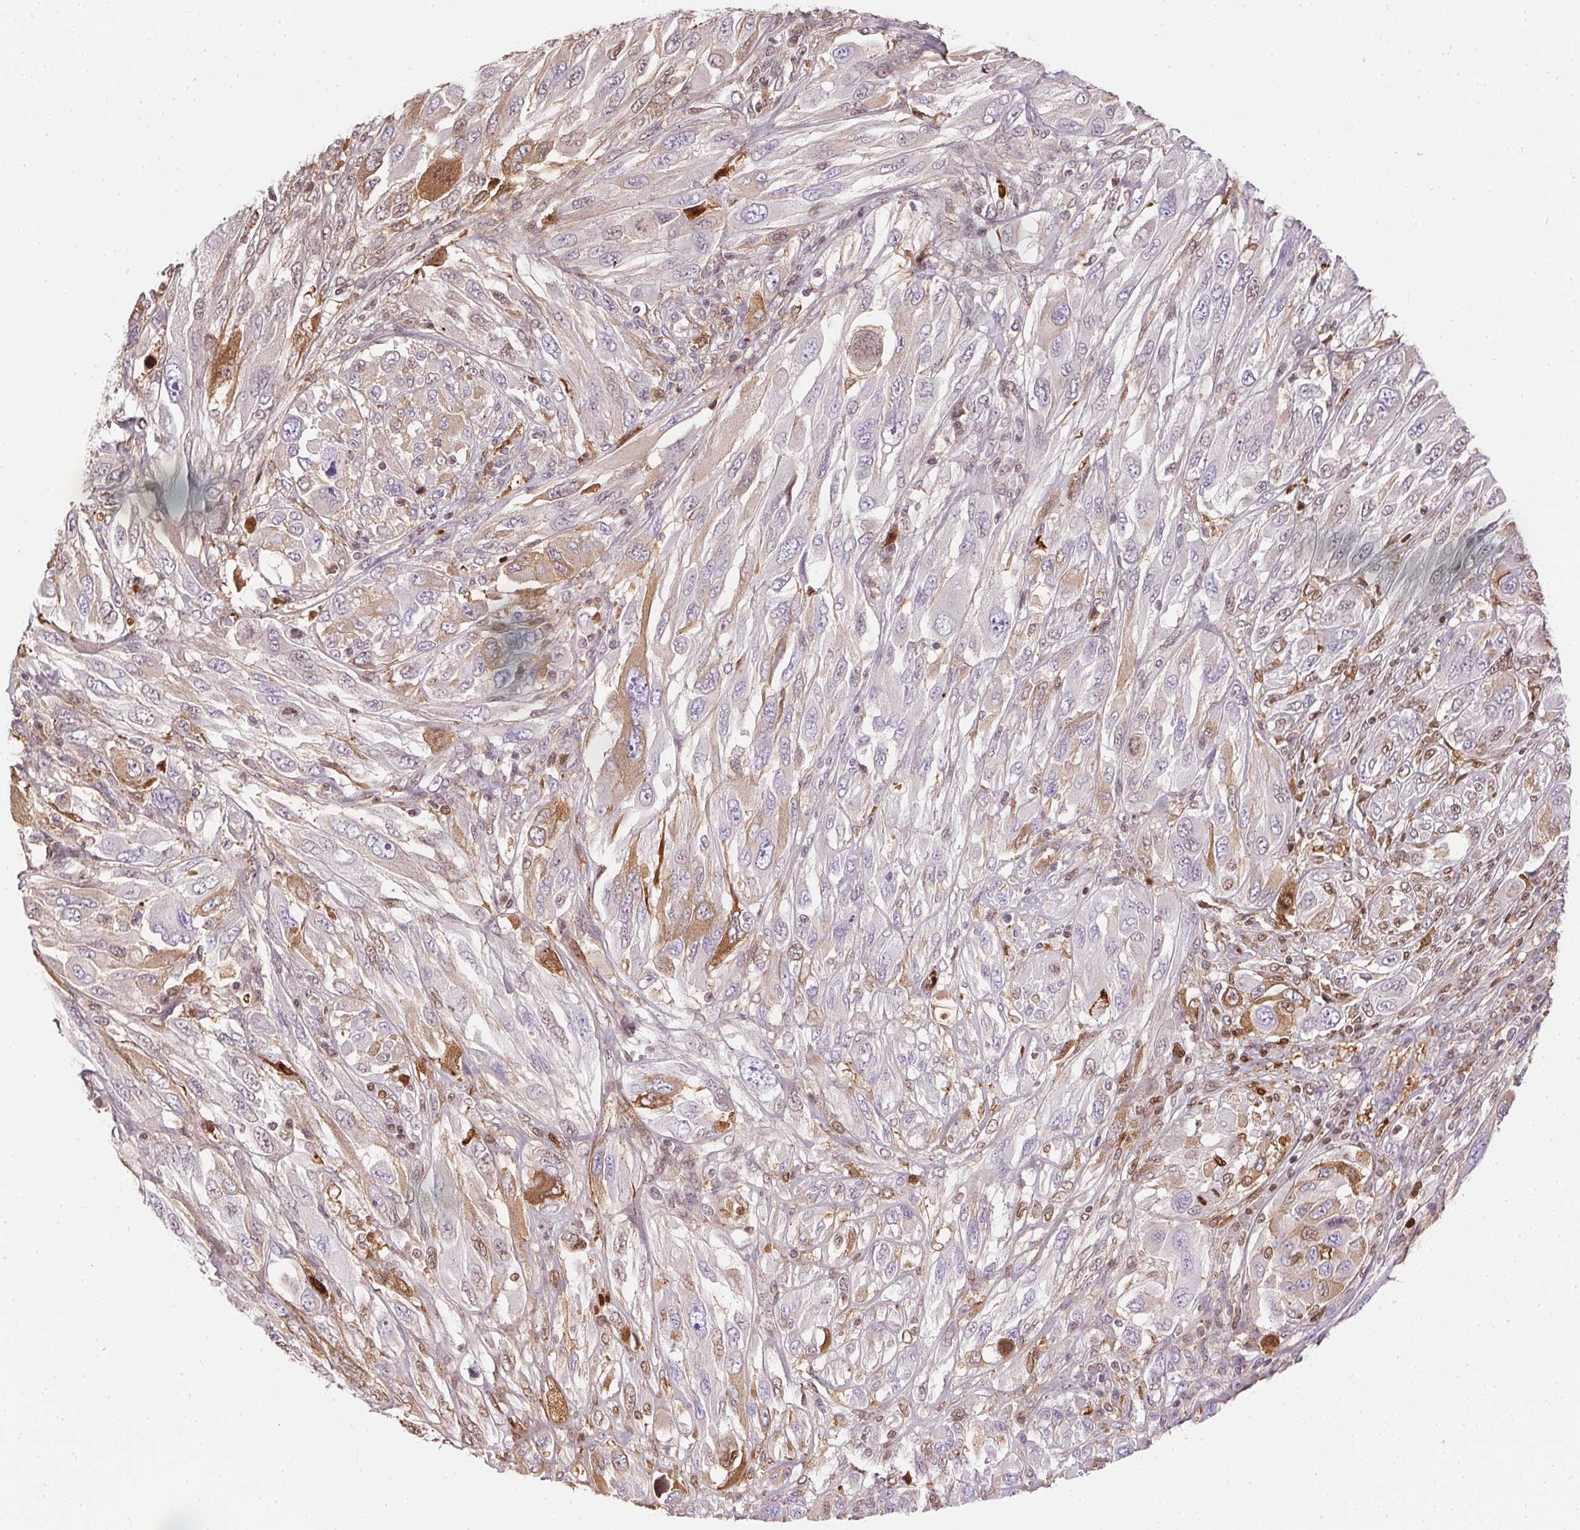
{"staining": {"intensity": "moderate", "quantity": "<25%", "location": "cytoplasmic/membranous,nuclear"}, "tissue": "melanoma", "cell_type": "Tumor cells", "image_type": "cancer", "snomed": [{"axis": "morphology", "description": "Malignant melanoma, NOS"}, {"axis": "topography", "description": "Skin"}], "caption": "The immunohistochemical stain labels moderate cytoplasmic/membranous and nuclear expression in tumor cells of melanoma tissue.", "gene": "ORM1", "patient": {"sex": "female", "age": 91}}